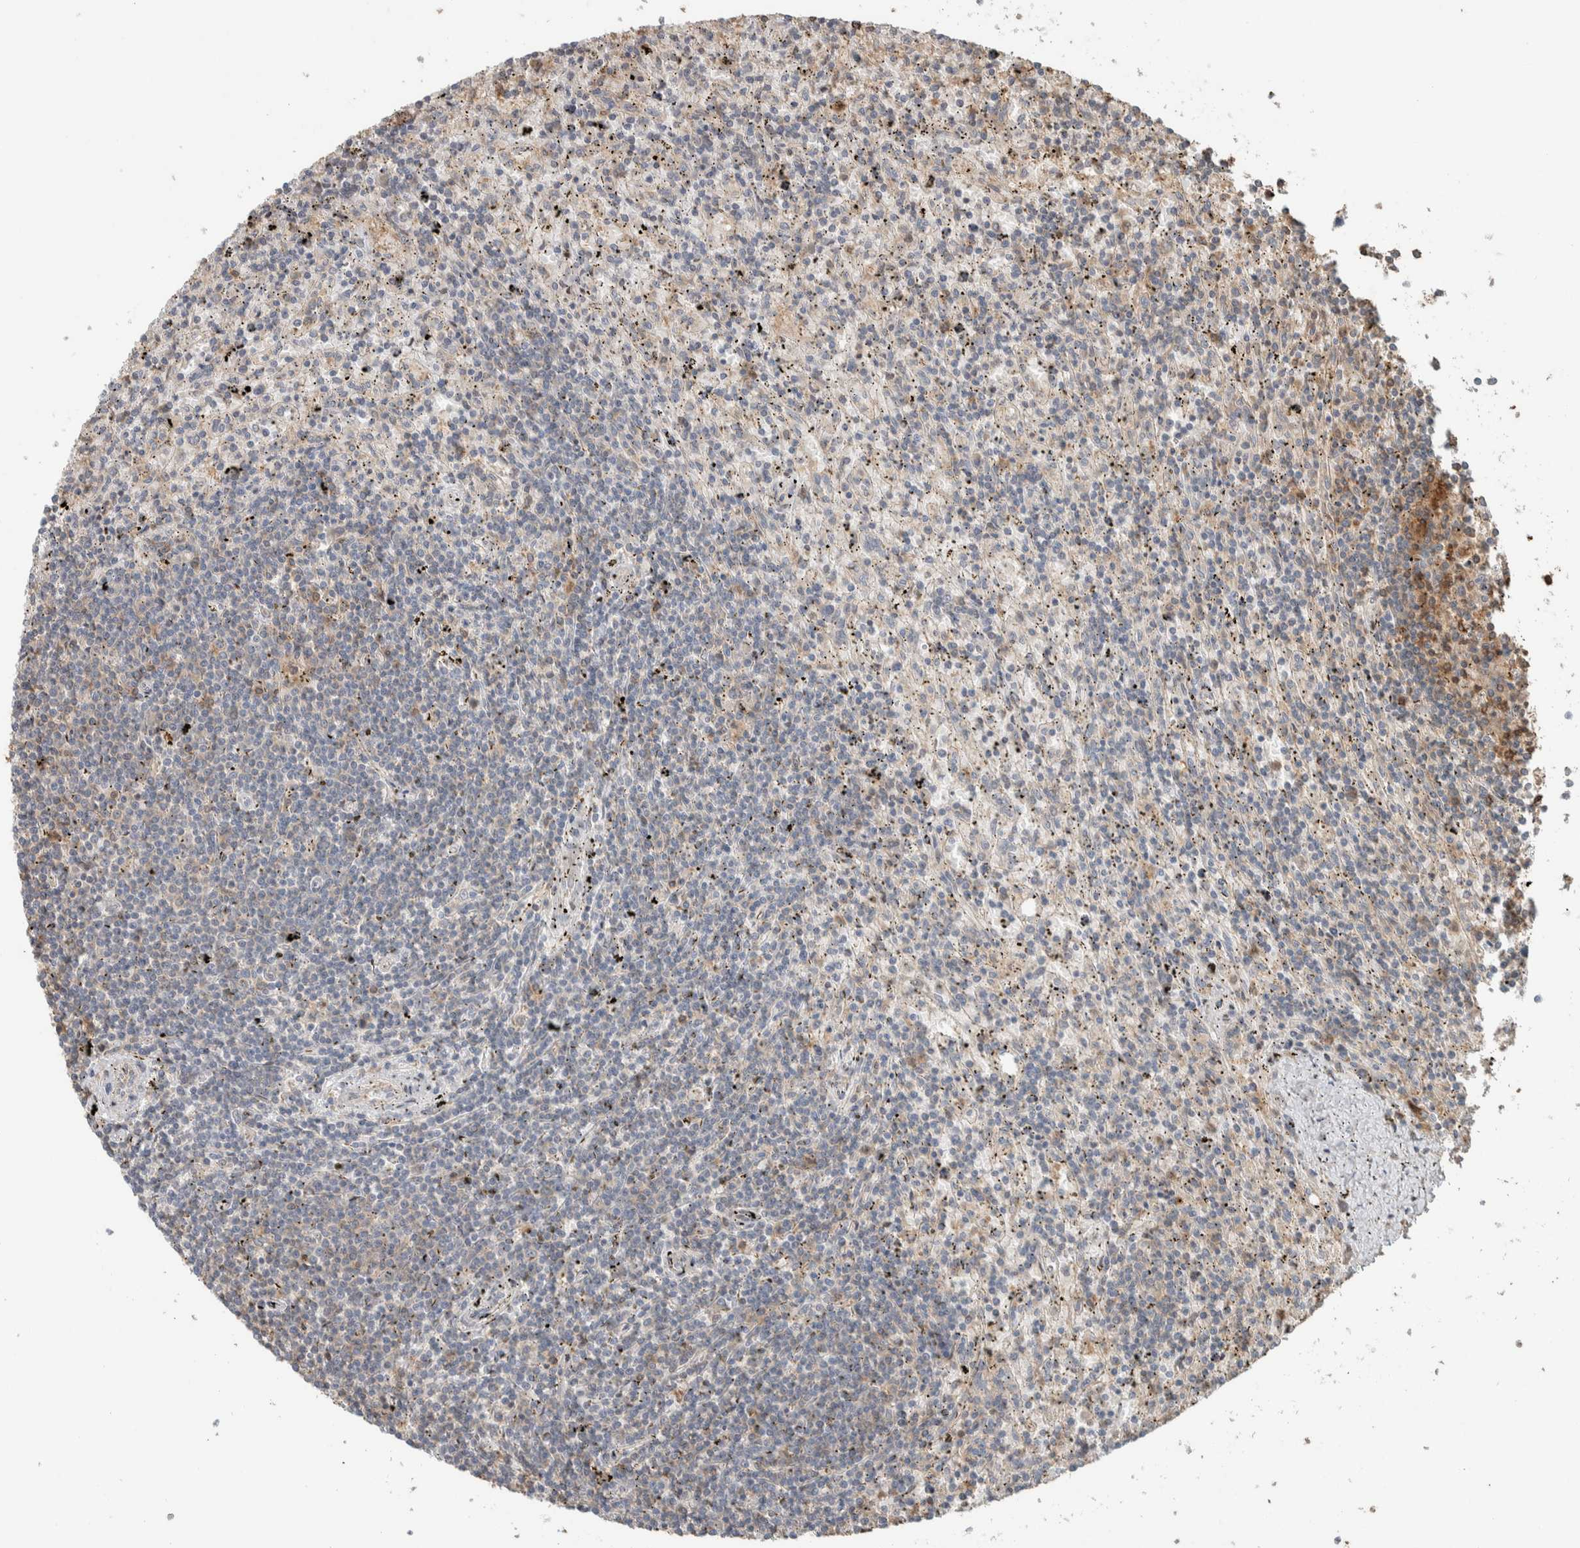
{"staining": {"intensity": "weak", "quantity": "<25%", "location": "cytoplasmic/membranous"}, "tissue": "lymphoma", "cell_type": "Tumor cells", "image_type": "cancer", "snomed": [{"axis": "morphology", "description": "Malignant lymphoma, non-Hodgkin's type, Low grade"}, {"axis": "topography", "description": "Spleen"}], "caption": "This is a image of immunohistochemistry (IHC) staining of malignant lymphoma, non-Hodgkin's type (low-grade), which shows no staining in tumor cells.", "gene": "CNTROB", "patient": {"sex": "male", "age": 76}}